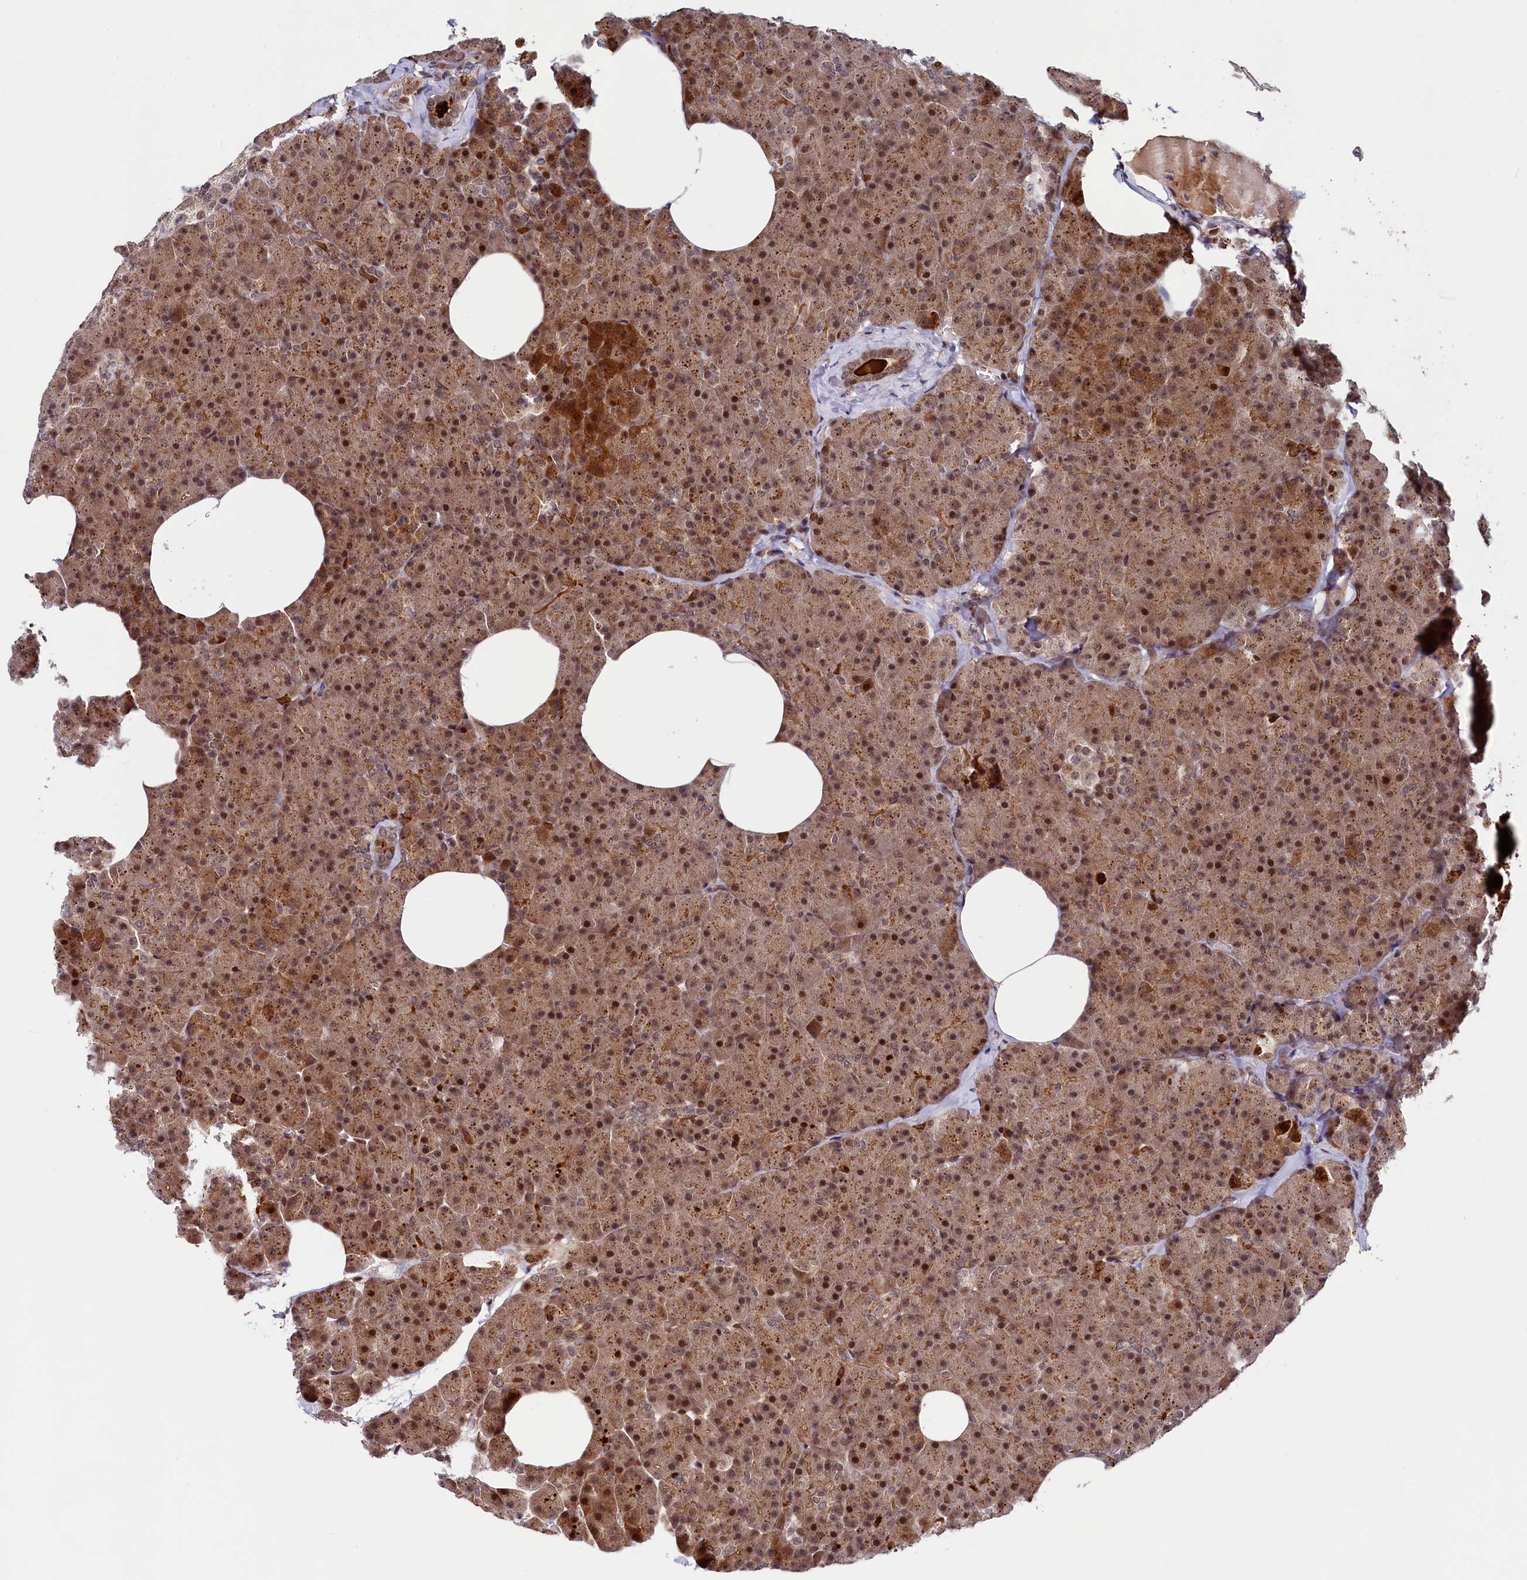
{"staining": {"intensity": "strong", "quantity": ">75%", "location": "cytoplasmic/membranous,nuclear"}, "tissue": "pancreas", "cell_type": "Exocrine glandular cells", "image_type": "normal", "snomed": [{"axis": "morphology", "description": "Normal tissue, NOS"}, {"axis": "morphology", "description": "Carcinoid, malignant, NOS"}, {"axis": "topography", "description": "Pancreas"}], "caption": "About >75% of exocrine glandular cells in normal human pancreas exhibit strong cytoplasmic/membranous,nuclear protein positivity as visualized by brown immunohistochemical staining.", "gene": "LEO1", "patient": {"sex": "female", "age": 35}}